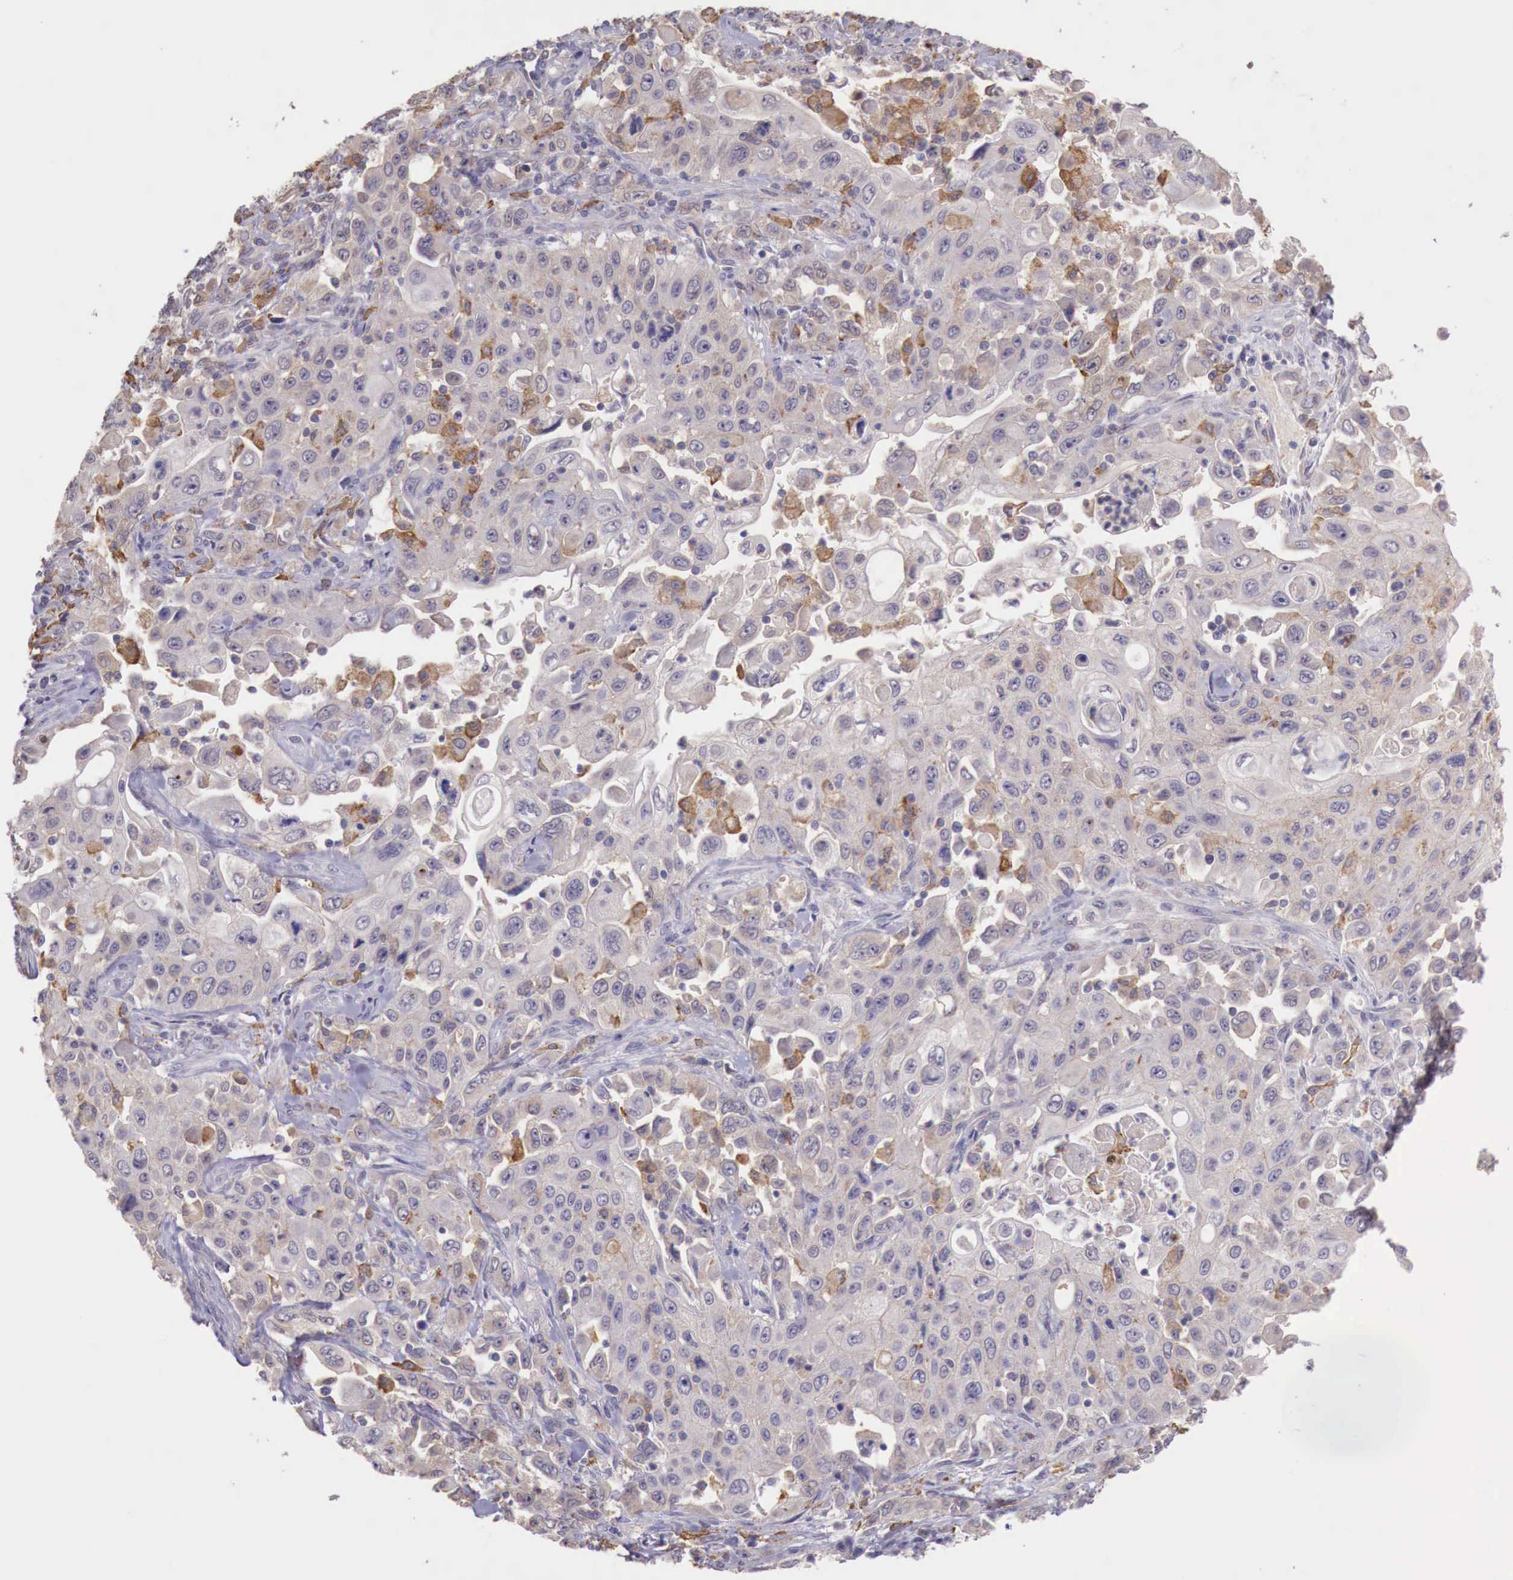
{"staining": {"intensity": "weak", "quantity": "25%-75%", "location": "cytoplasmic/membranous"}, "tissue": "pancreatic cancer", "cell_type": "Tumor cells", "image_type": "cancer", "snomed": [{"axis": "morphology", "description": "Adenocarcinoma, NOS"}, {"axis": "topography", "description": "Pancreas"}], "caption": "Brown immunohistochemical staining in pancreatic cancer (adenocarcinoma) shows weak cytoplasmic/membranous positivity in about 25%-75% of tumor cells. The staining was performed using DAB to visualize the protein expression in brown, while the nuclei were stained in blue with hematoxylin (Magnification: 20x).", "gene": "CHRDL1", "patient": {"sex": "male", "age": 70}}